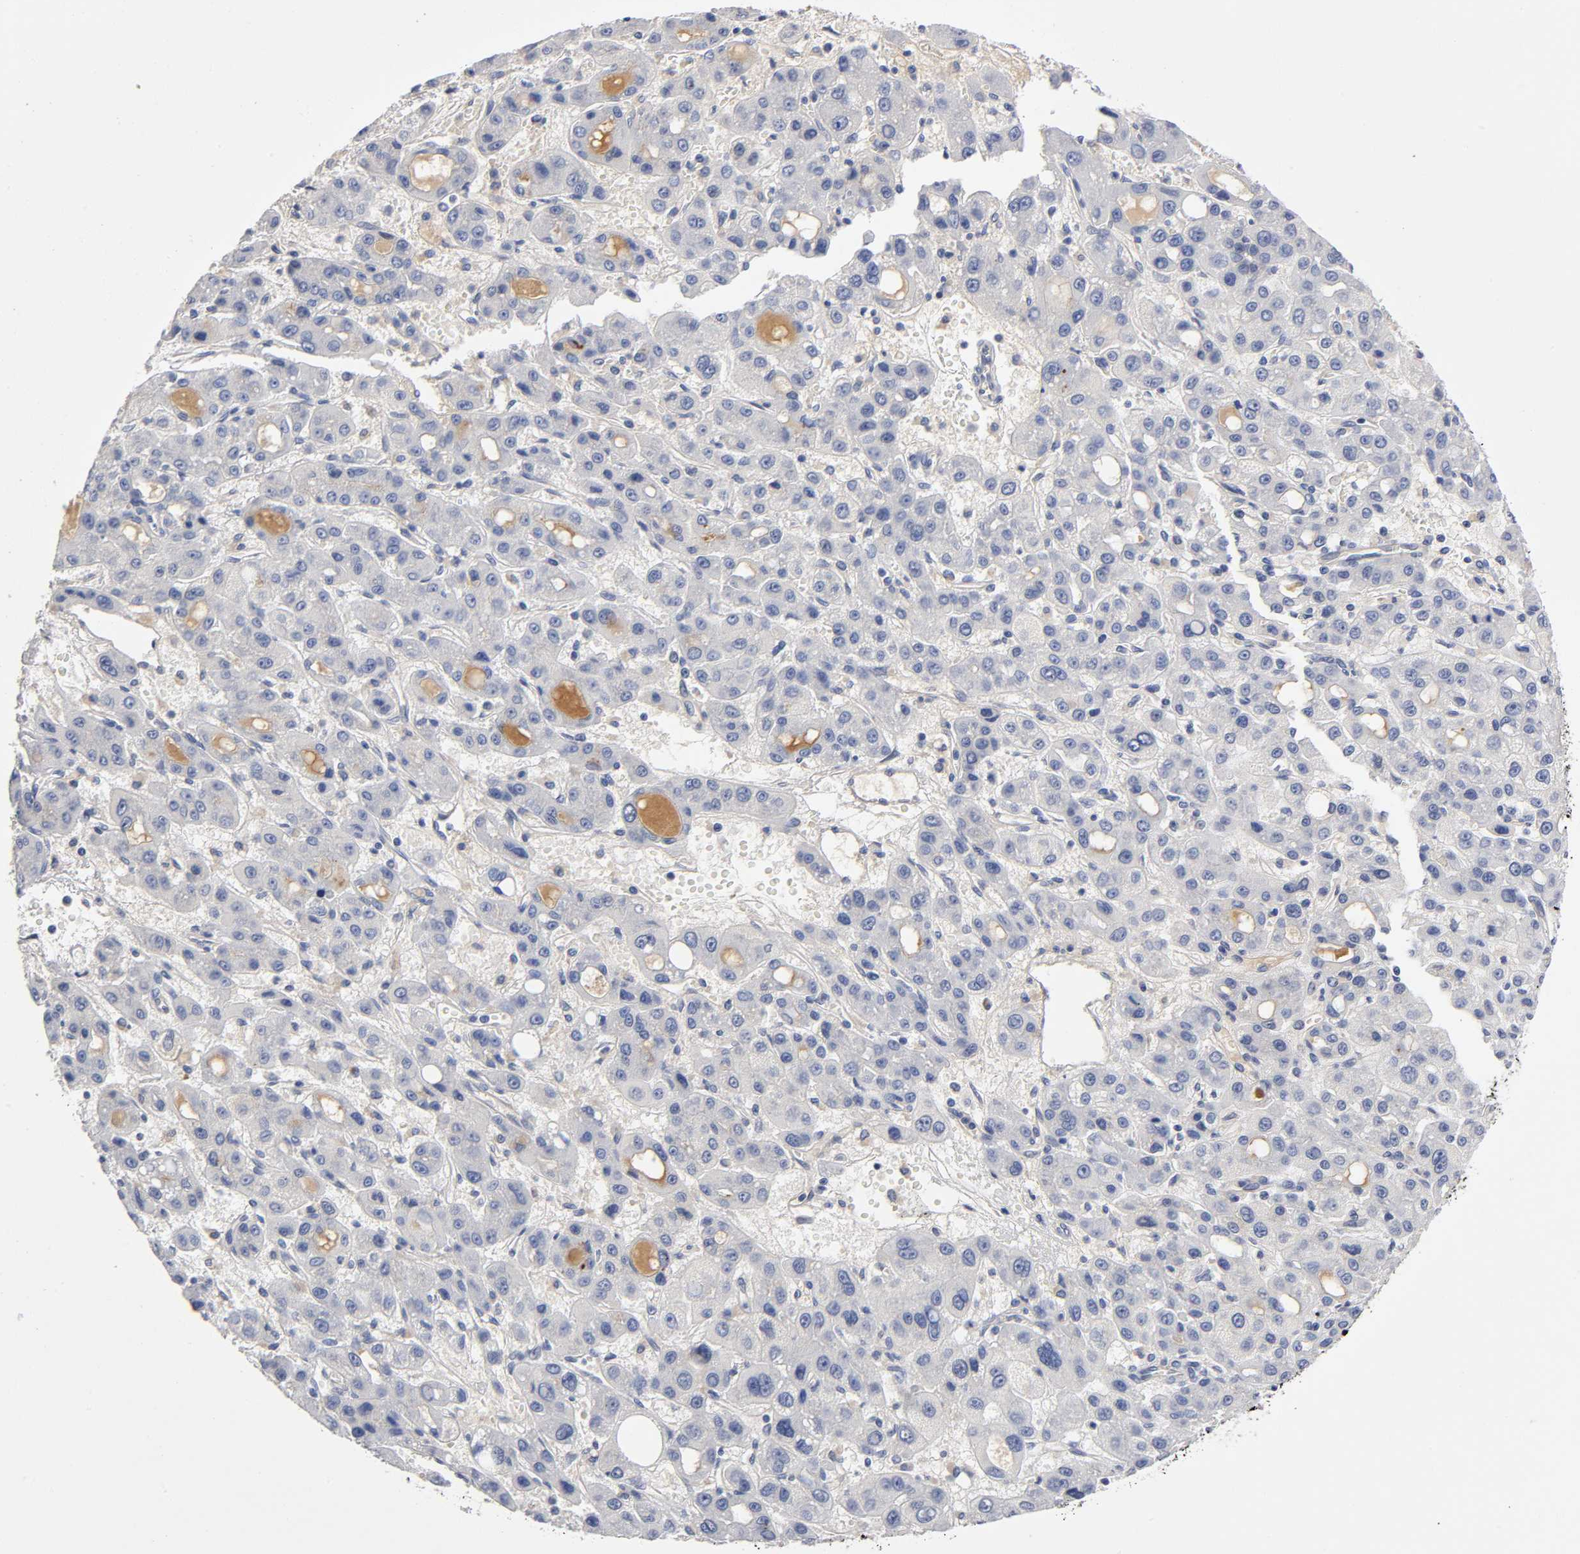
{"staining": {"intensity": "weak", "quantity": "<25%", "location": "cytoplasmic/membranous"}, "tissue": "liver cancer", "cell_type": "Tumor cells", "image_type": "cancer", "snomed": [{"axis": "morphology", "description": "Carcinoma, Hepatocellular, NOS"}, {"axis": "topography", "description": "Liver"}], "caption": "DAB immunohistochemical staining of liver cancer reveals no significant staining in tumor cells.", "gene": "NOVA1", "patient": {"sex": "male", "age": 55}}